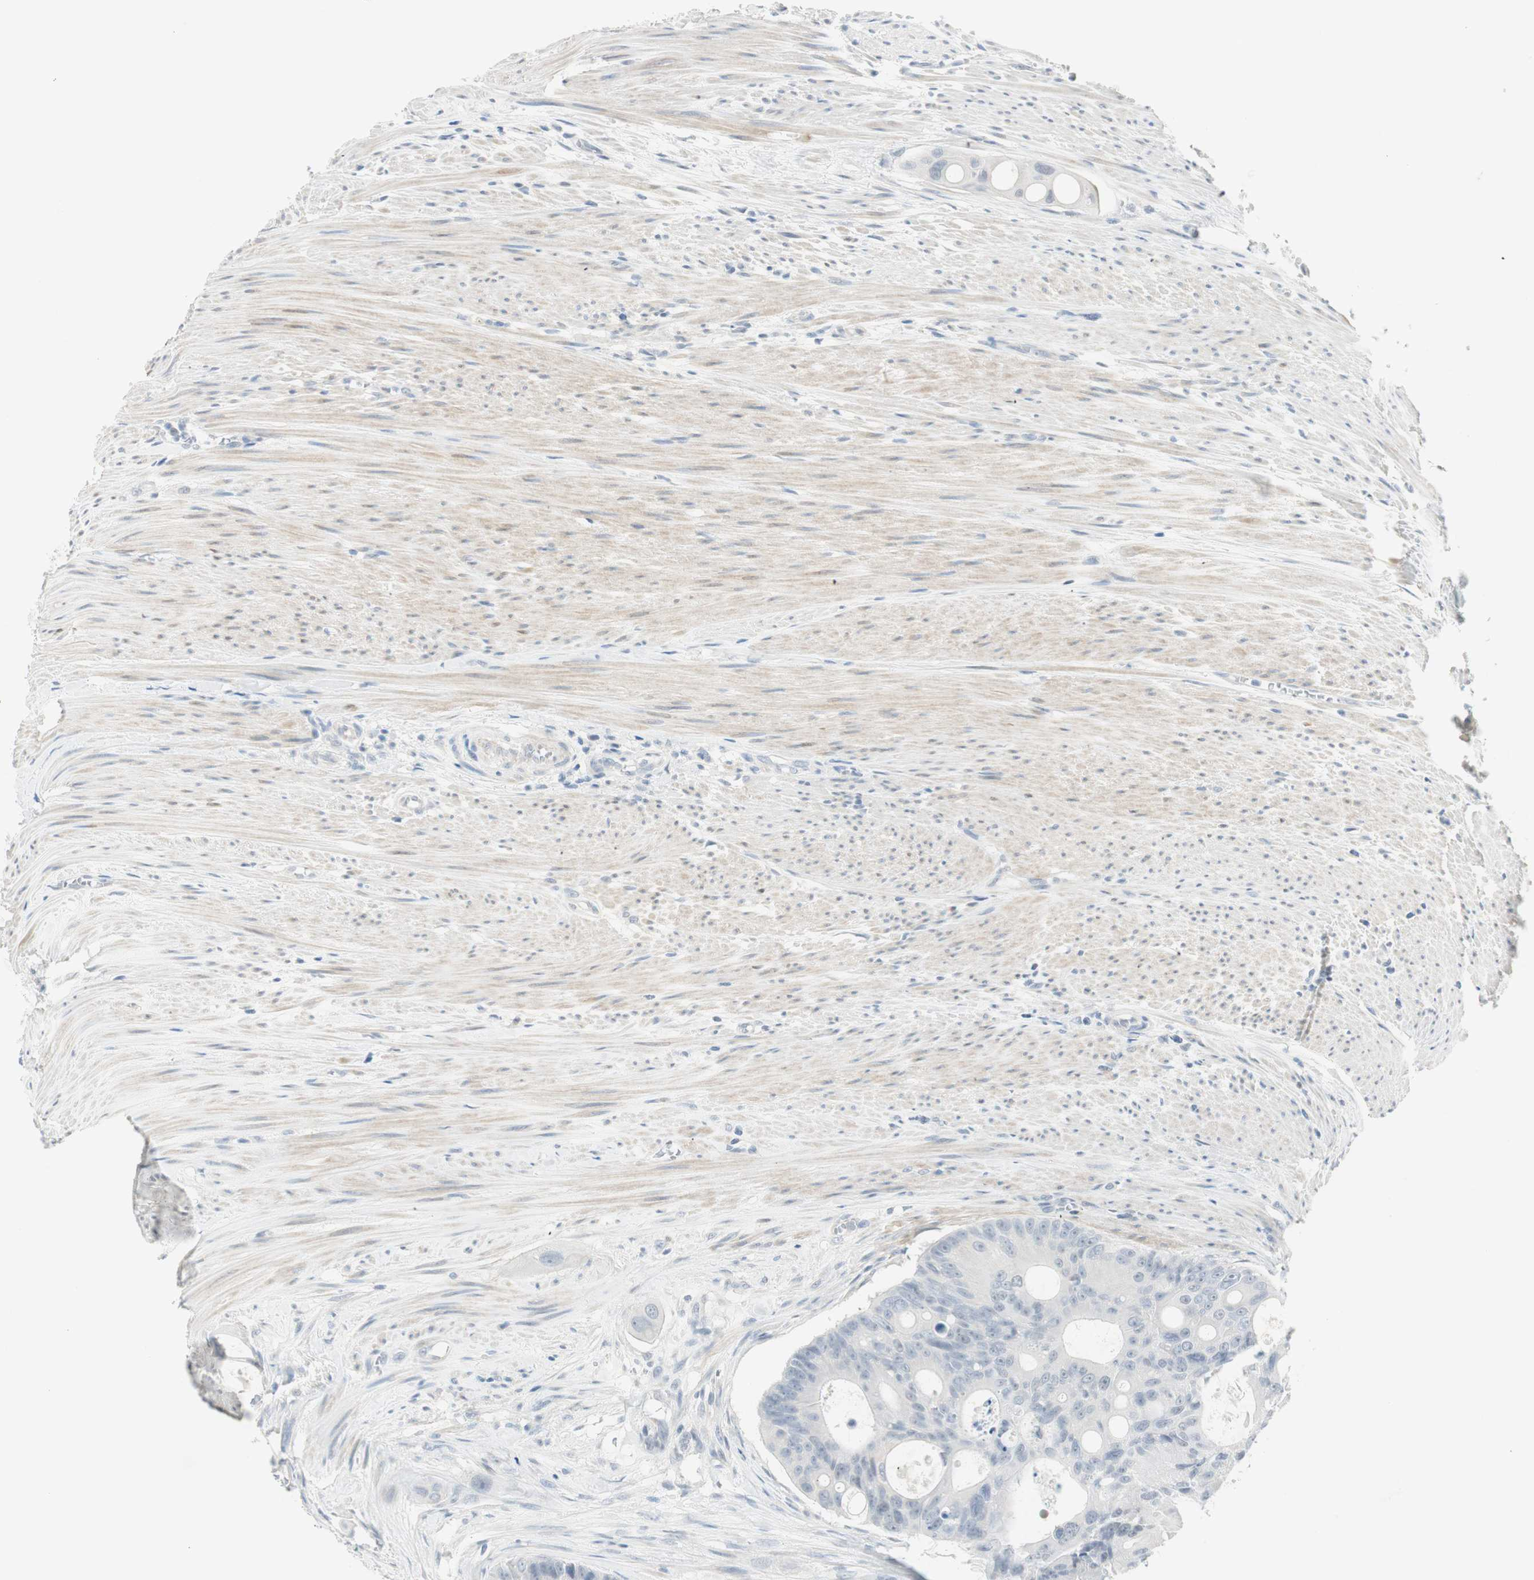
{"staining": {"intensity": "negative", "quantity": "none", "location": "none"}, "tissue": "colorectal cancer", "cell_type": "Tumor cells", "image_type": "cancer", "snomed": [{"axis": "morphology", "description": "Adenocarcinoma, NOS"}, {"axis": "topography", "description": "Colon"}], "caption": "Tumor cells are negative for brown protein staining in colorectal cancer (adenocarcinoma).", "gene": "MLLT10", "patient": {"sex": "female", "age": 57}}